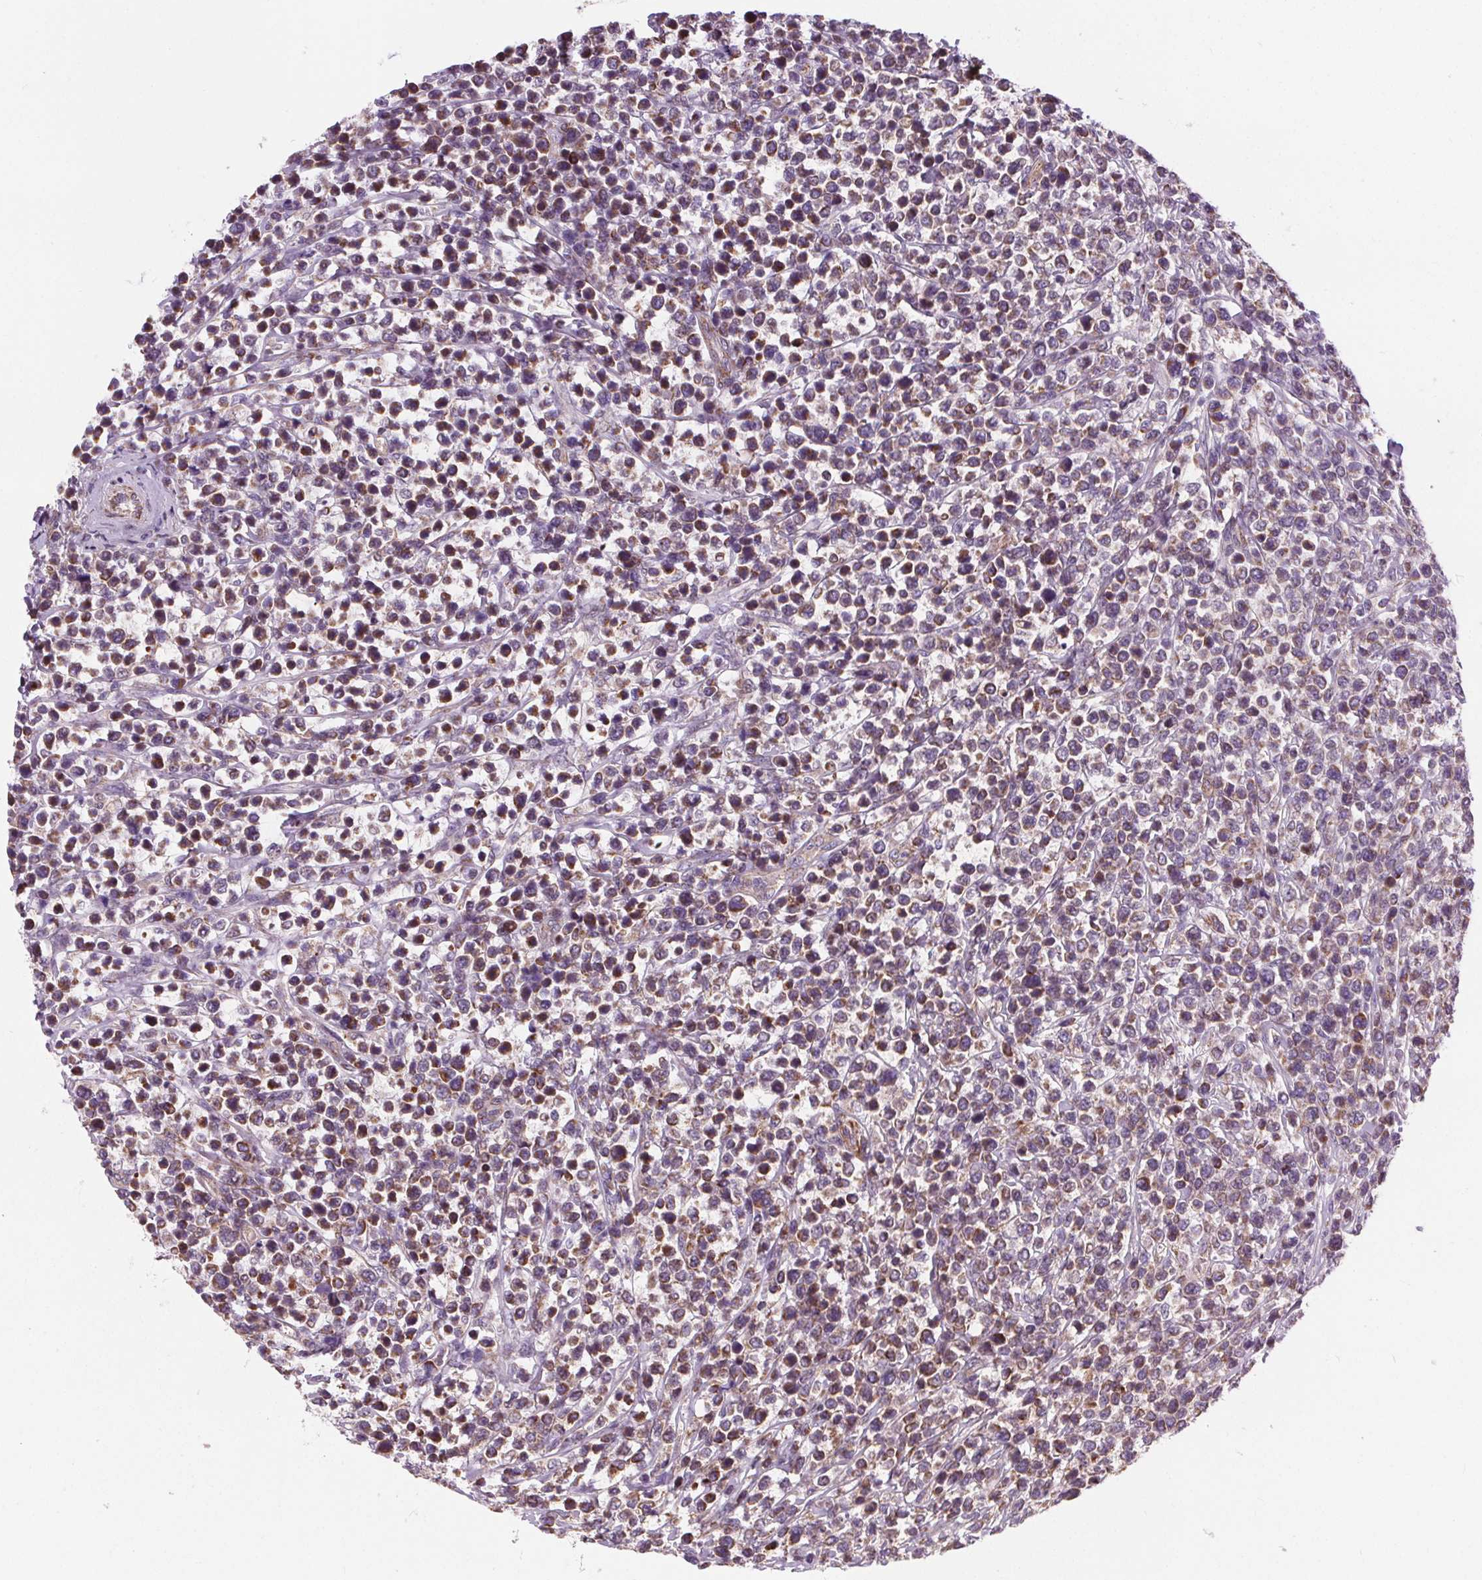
{"staining": {"intensity": "strong", "quantity": "25%-75%", "location": "cytoplasmic/membranous"}, "tissue": "lymphoma", "cell_type": "Tumor cells", "image_type": "cancer", "snomed": [{"axis": "morphology", "description": "Malignant lymphoma, non-Hodgkin's type, High grade"}, {"axis": "topography", "description": "Soft tissue"}], "caption": "Strong cytoplasmic/membranous protein expression is present in approximately 25%-75% of tumor cells in lymphoma. (DAB (3,3'-diaminobenzidine) IHC, brown staining for protein, blue staining for nuclei).", "gene": "GOLT1B", "patient": {"sex": "female", "age": 56}}